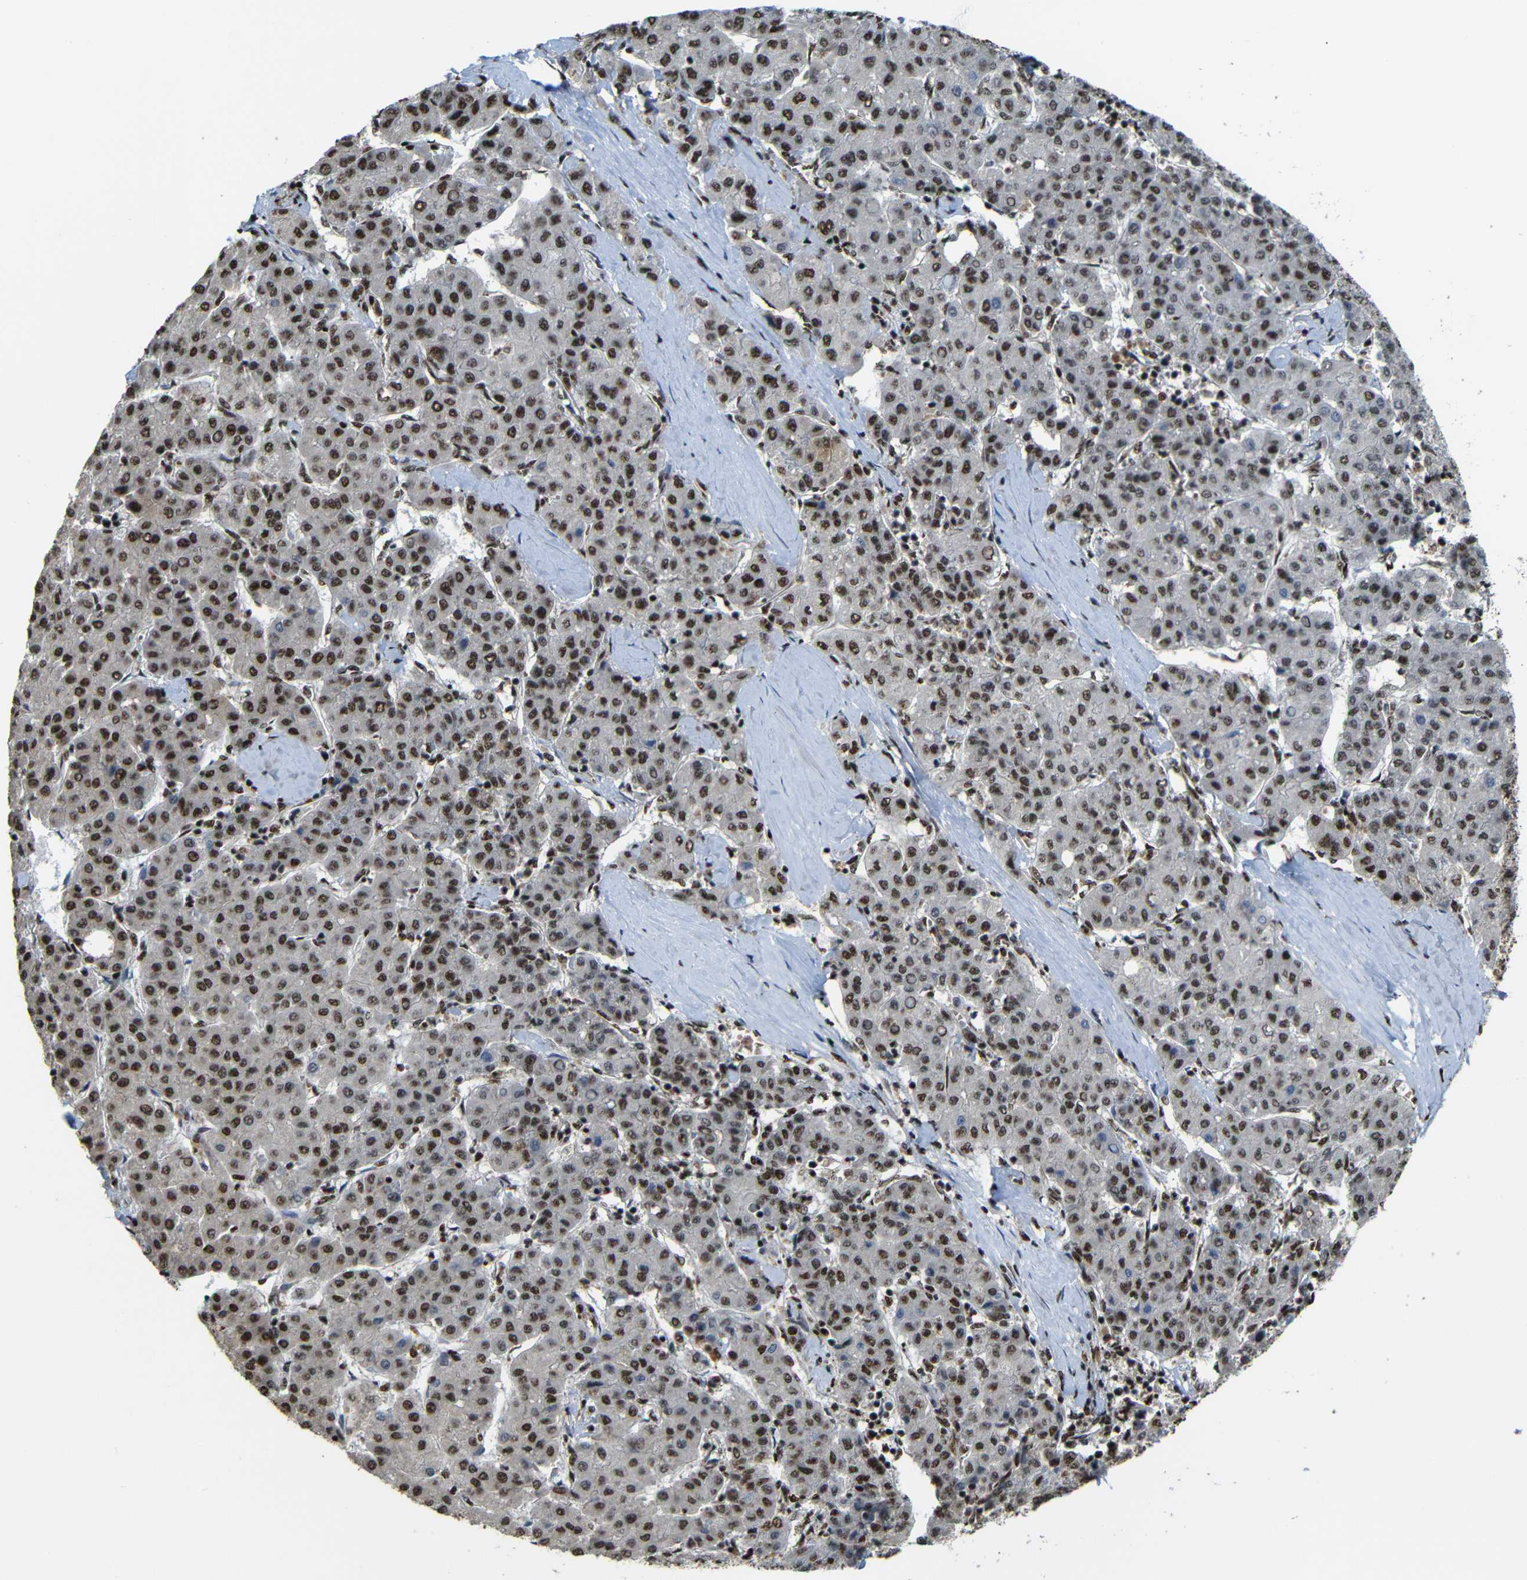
{"staining": {"intensity": "strong", "quantity": "25%-75%", "location": "nuclear"}, "tissue": "liver cancer", "cell_type": "Tumor cells", "image_type": "cancer", "snomed": [{"axis": "morphology", "description": "Carcinoma, Hepatocellular, NOS"}, {"axis": "topography", "description": "Liver"}], "caption": "Immunohistochemistry (IHC) of liver cancer (hepatocellular carcinoma) displays high levels of strong nuclear positivity in about 25%-75% of tumor cells.", "gene": "TCF7L2", "patient": {"sex": "male", "age": 65}}